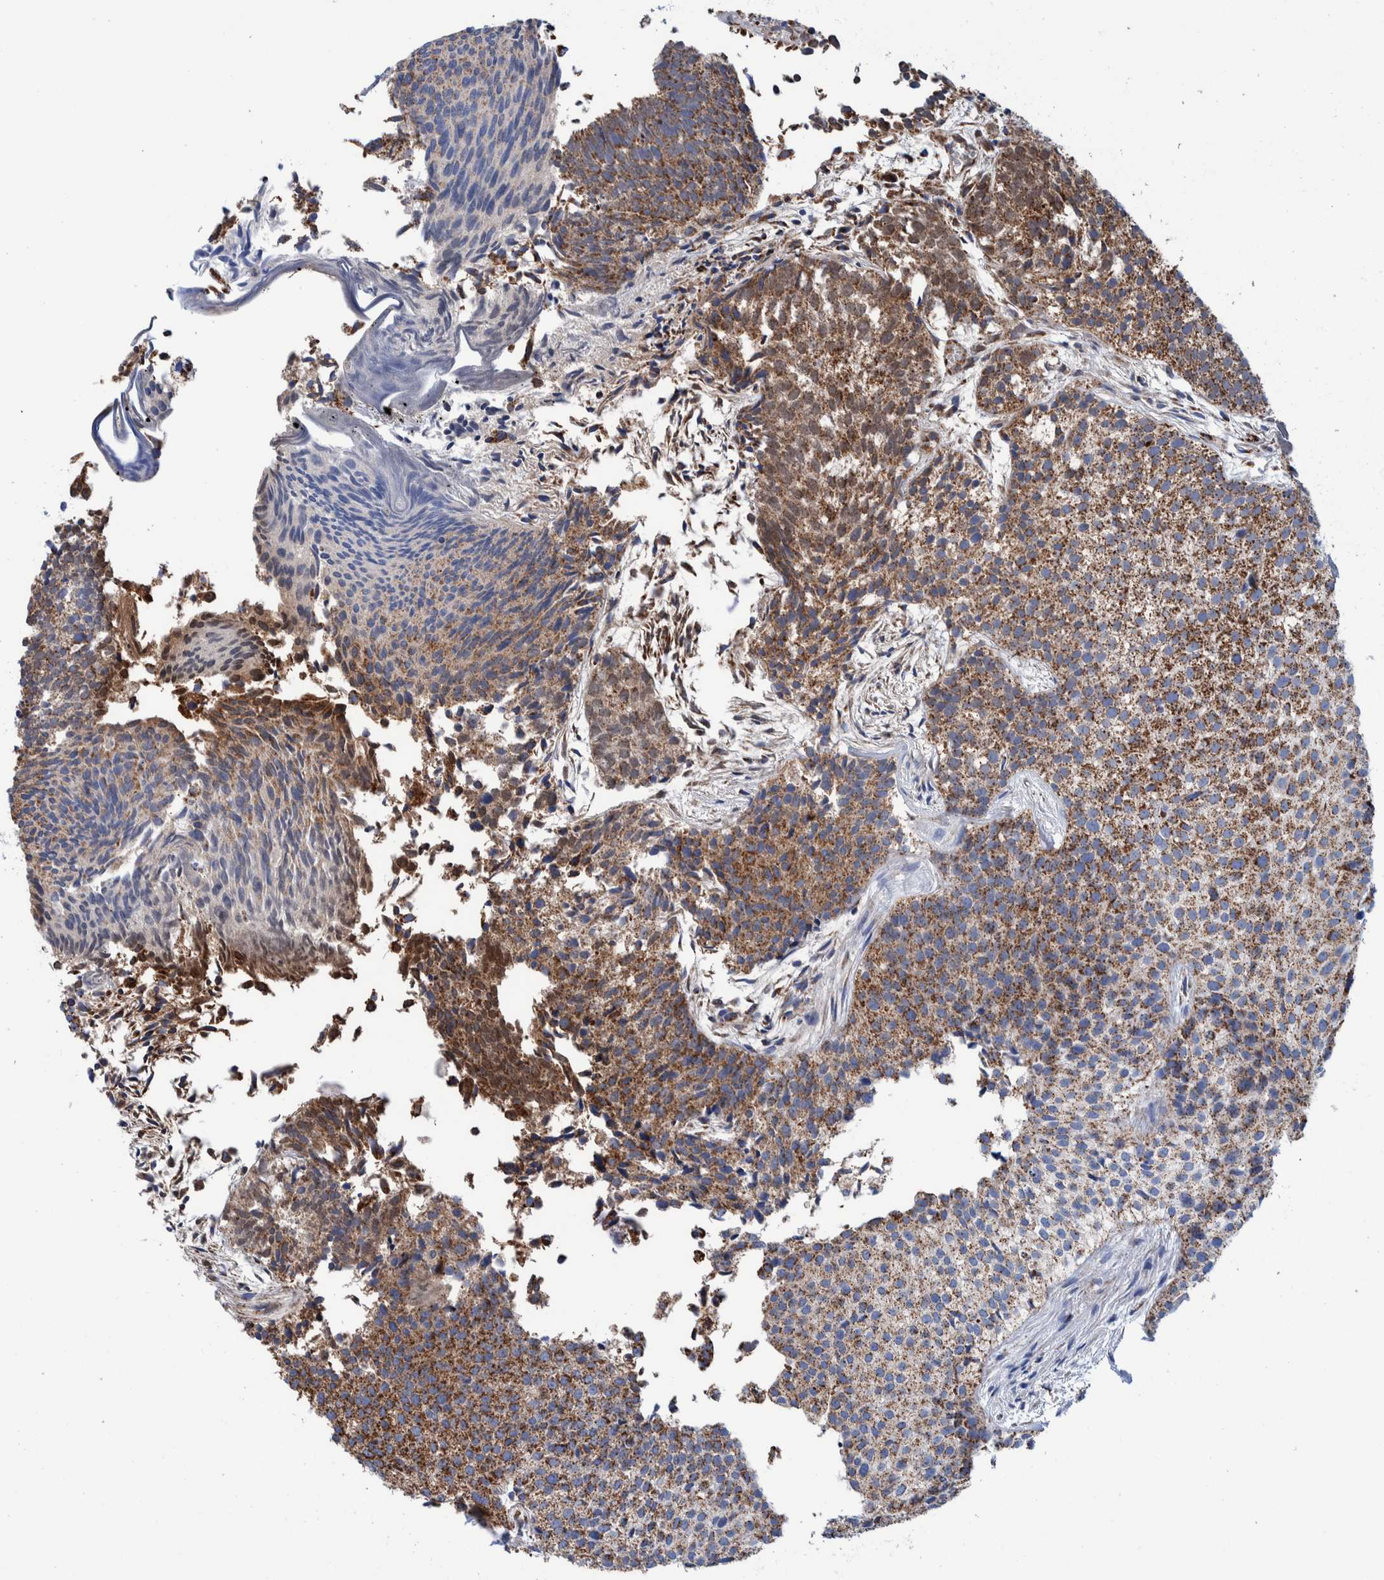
{"staining": {"intensity": "moderate", "quantity": ">75%", "location": "cytoplasmic/membranous"}, "tissue": "urothelial cancer", "cell_type": "Tumor cells", "image_type": "cancer", "snomed": [{"axis": "morphology", "description": "Urothelial carcinoma, Low grade"}, {"axis": "topography", "description": "Urinary bladder"}], "caption": "Immunohistochemical staining of urothelial carcinoma (low-grade) reveals medium levels of moderate cytoplasmic/membranous protein staining in approximately >75% of tumor cells. (brown staining indicates protein expression, while blue staining denotes nuclei).", "gene": "DECR1", "patient": {"sex": "male", "age": 86}}